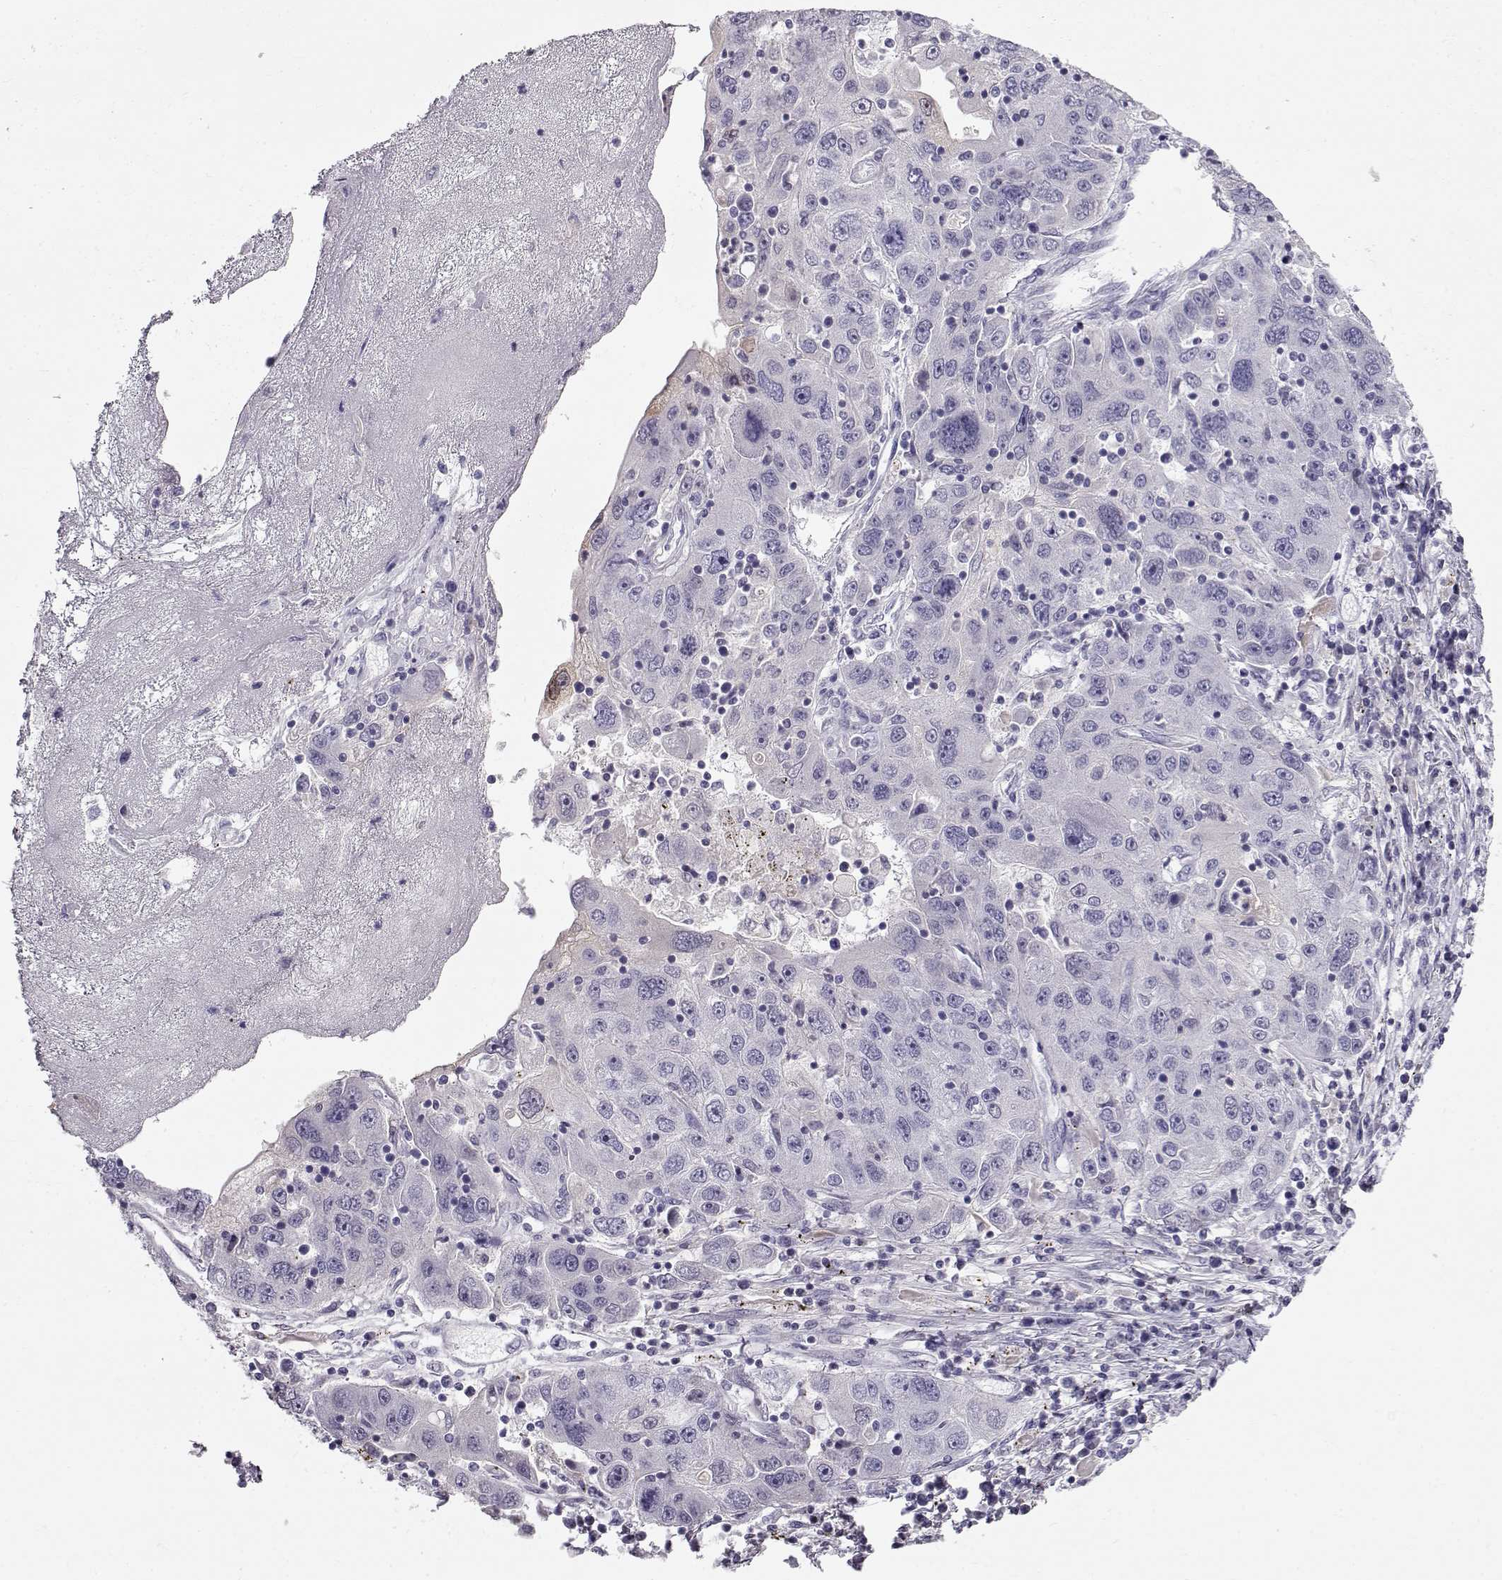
{"staining": {"intensity": "negative", "quantity": "none", "location": "none"}, "tissue": "stomach cancer", "cell_type": "Tumor cells", "image_type": "cancer", "snomed": [{"axis": "morphology", "description": "Adenocarcinoma, NOS"}, {"axis": "topography", "description": "Stomach"}], "caption": "This is an immunohistochemistry (IHC) photomicrograph of human adenocarcinoma (stomach). There is no positivity in tumor cells.", "gene": "GPR26", "patient": {"sex": "male", "age": 56}}